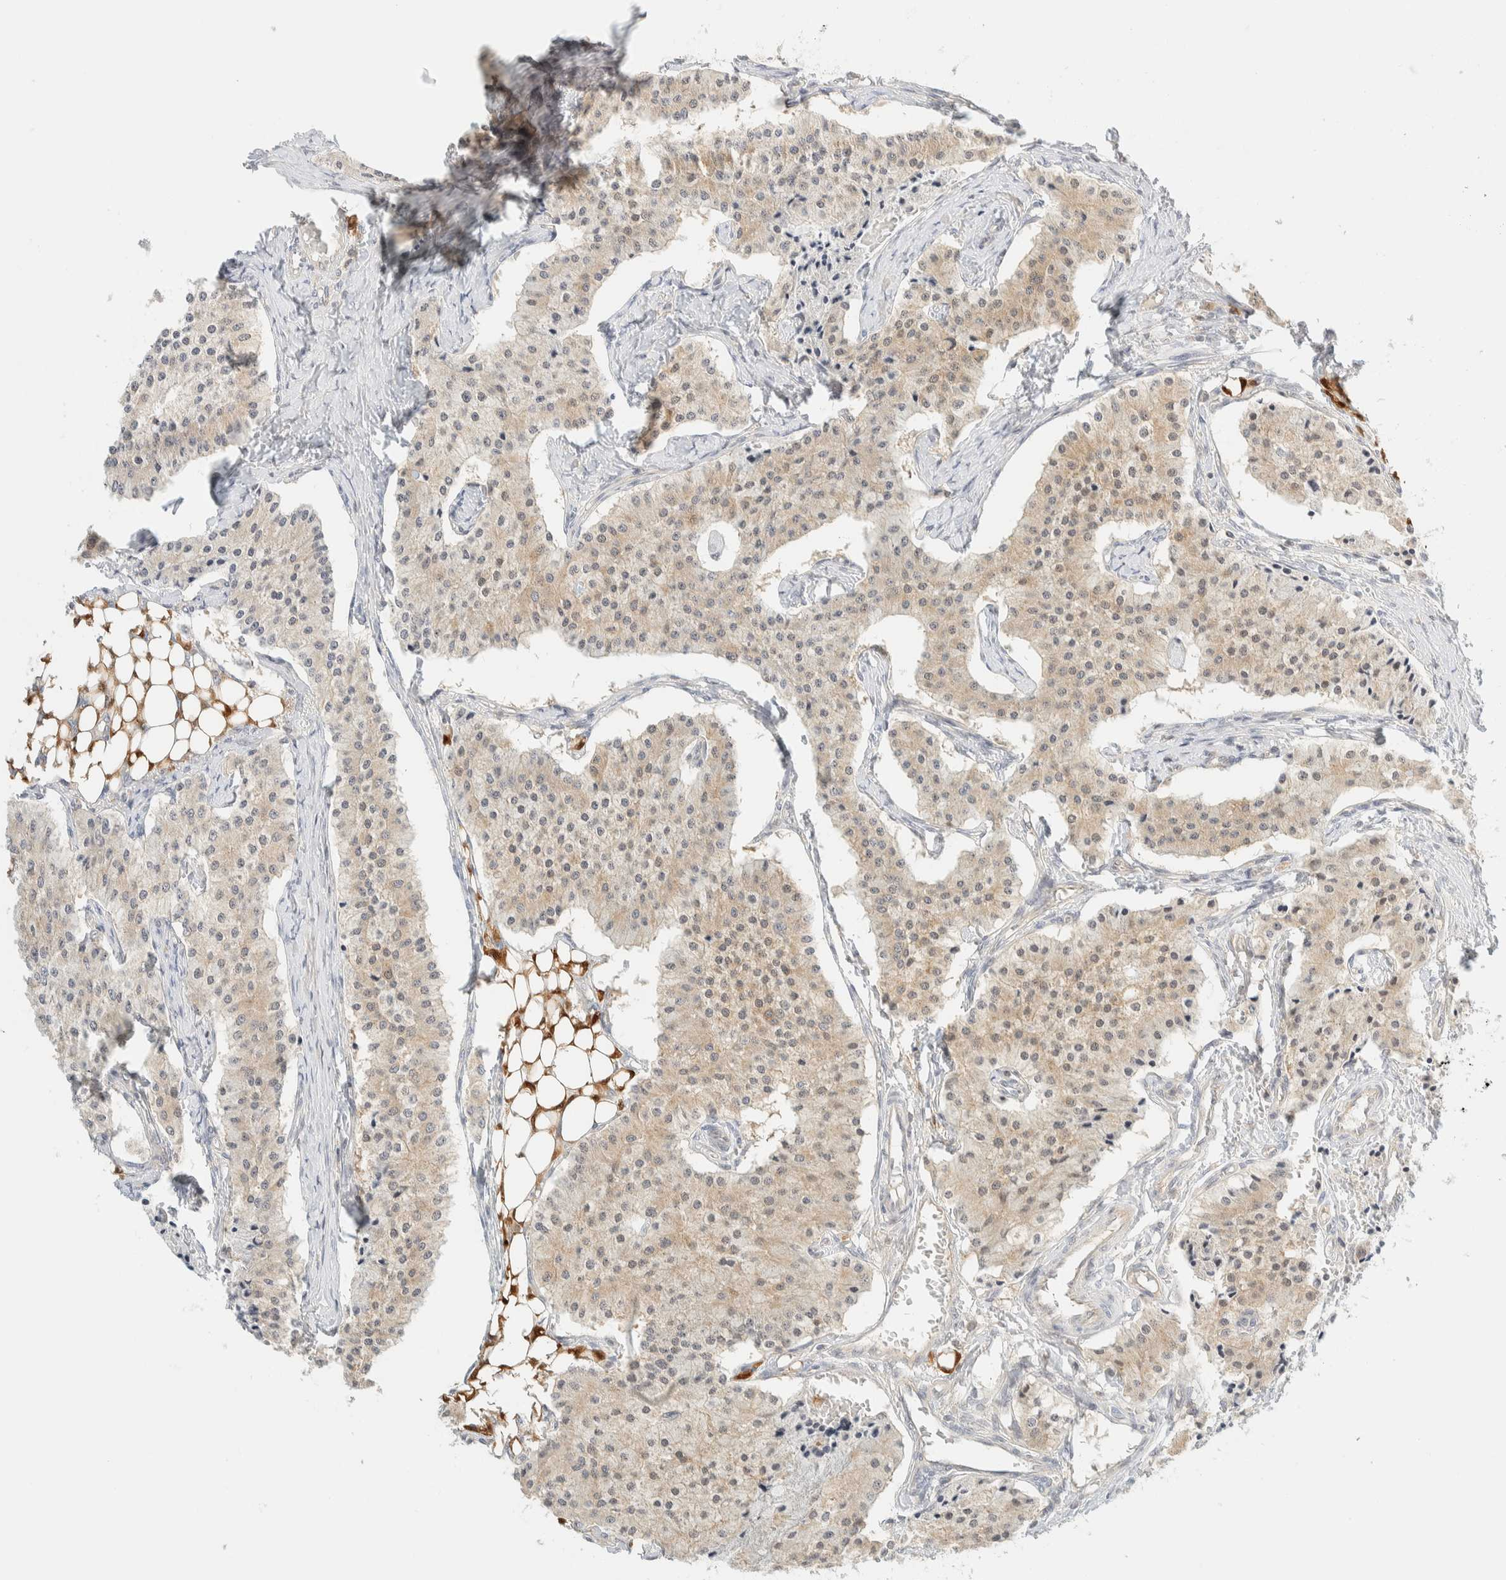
{"staining": {"intensity": "weak", "quantity": ">75%", "location": "cytoplasmic/membranous"}, "tissue": "carcinoid", "cell_type": "Tumor cells", "image_type": "cancer", "snomed": [{"axis": "morphology", "description": "Carcinoid, malignant, NOS"}, {"axis": "topography", "description": "Colon"}], "caption": "IHC photomicrograph of neoplastic tissue: malignant carcinoid stained using IHC displays low levels of weak protein expression localized specifically in the cytoplasmic/membranous of tumor cells, appearing as a cytoplasmic/membranous brown color.", "gene": "PCYT2", "patient": {"sex": "female", "age": 52}}